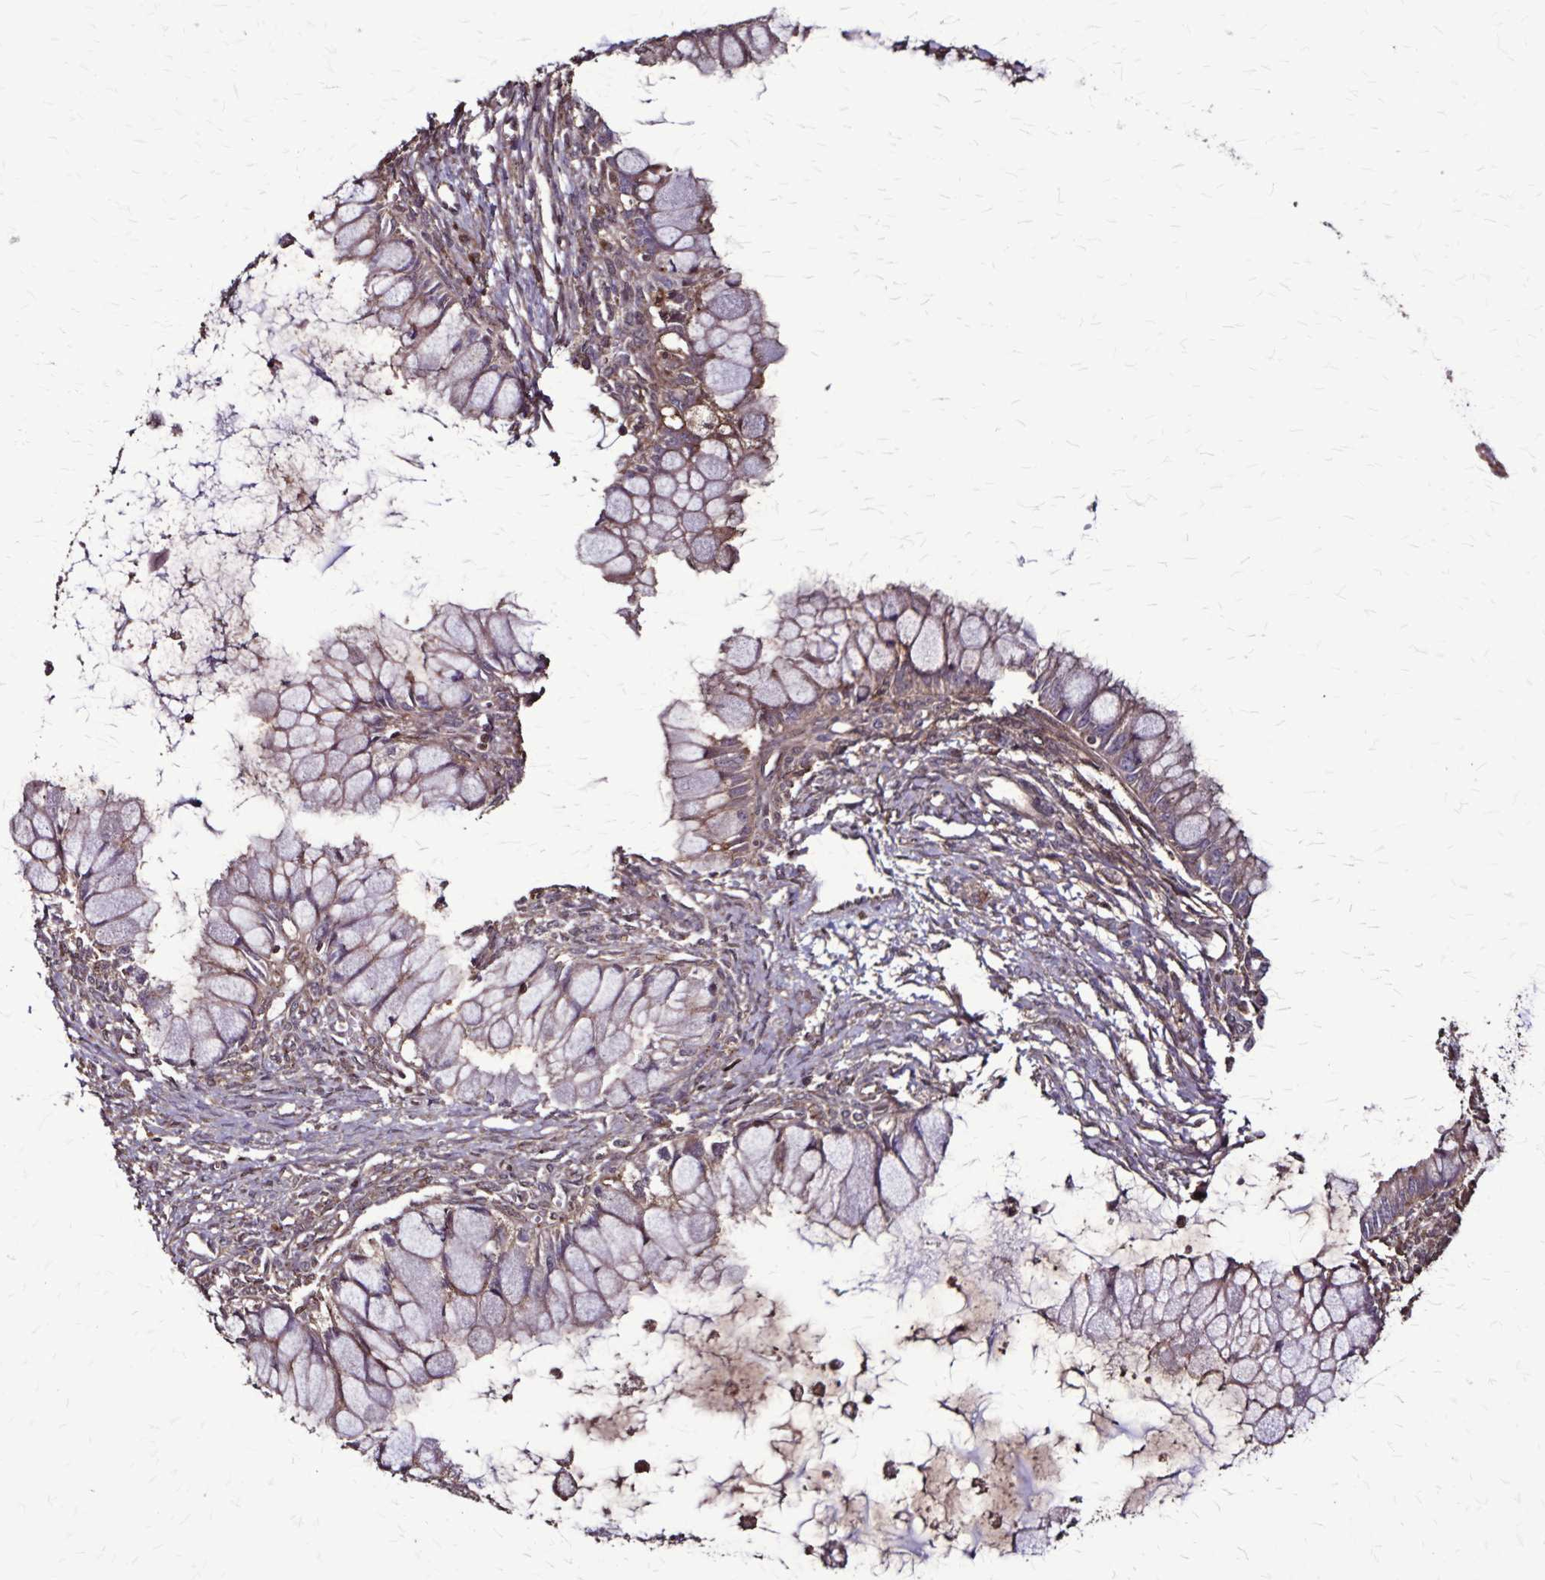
{"staining": {"intensity": "weak", "quantity": ">75%", "location": "cytoplasmic/membranous"}, "tissue": "ovarian cancer", "cell_type": "Tumor cells", "image_type": "cancer", "snomed": [{"axis": "morphology", "description": "Cystadenocarcinoma, mucinous, NOS"}, {"axis": "topography", "description": "Ovary"}], "caption": "Weak cytoplasmic/membranous protein expression is present in approximately >75% of tumor cells in ovarian cancer (mucinous cystadenocarcinoma).", "gene": "CHMP1B", "patient": {"sex": "female", "age": 34}}